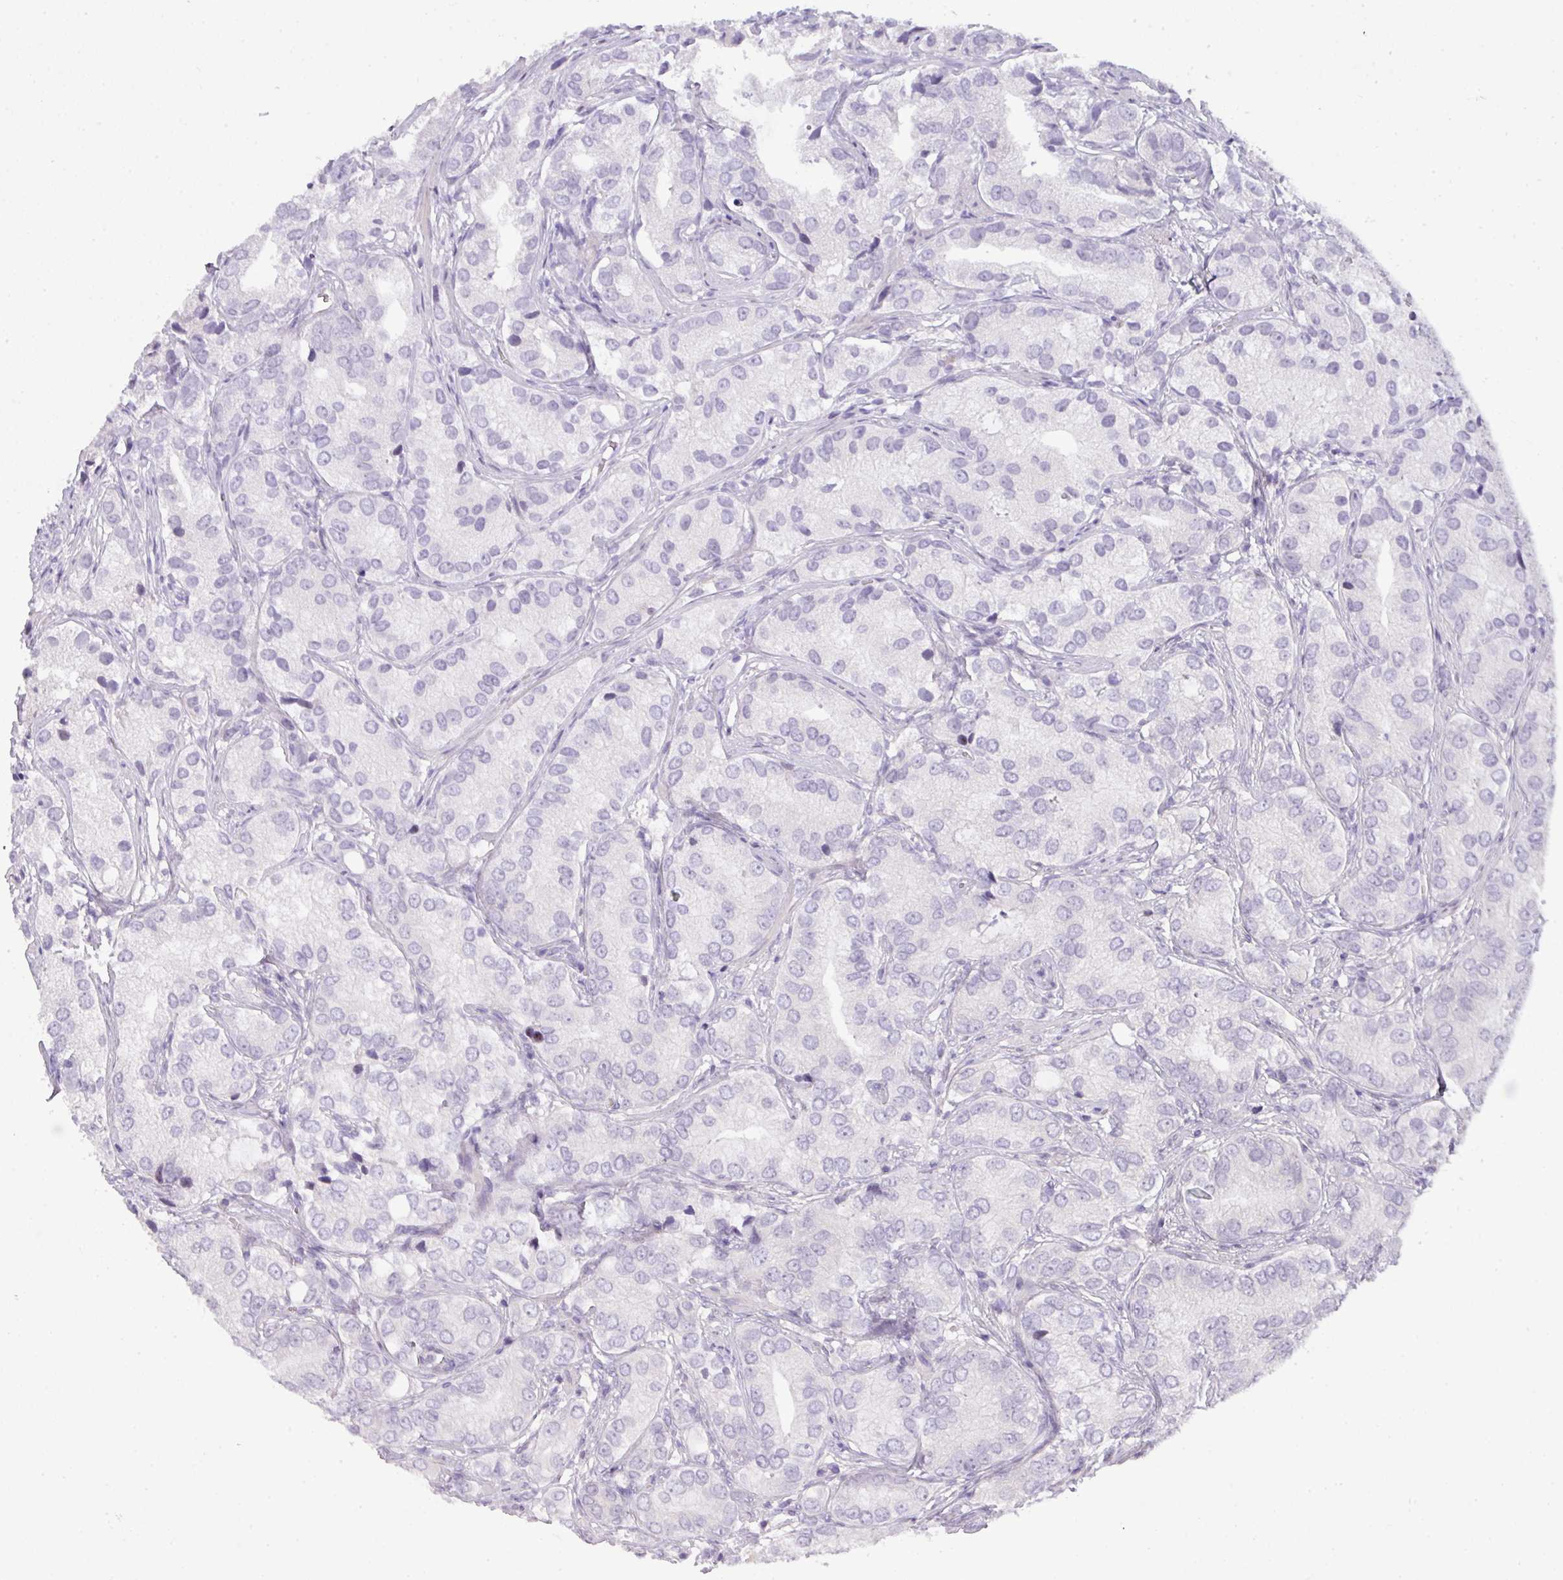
{"staining": {"intensity": "negative", "quantity": "none", "location": "none"}, "tissue": "prostate cancer", "cell_type": "Tumor cells", "image_type": "cancer", "snomed": [{"axis": "morphology", "description": "Adenocarcinoma, High grade"}, {"axis": "topography", "description": "Prostate"}], "caption": "There is no significant expression in tumor cells of prostate high-grade adenocarcinoma. Nuclei are stained in blue.", "gene": "ANKRD13B", "patient": {"sex": "male", "age": 82}}